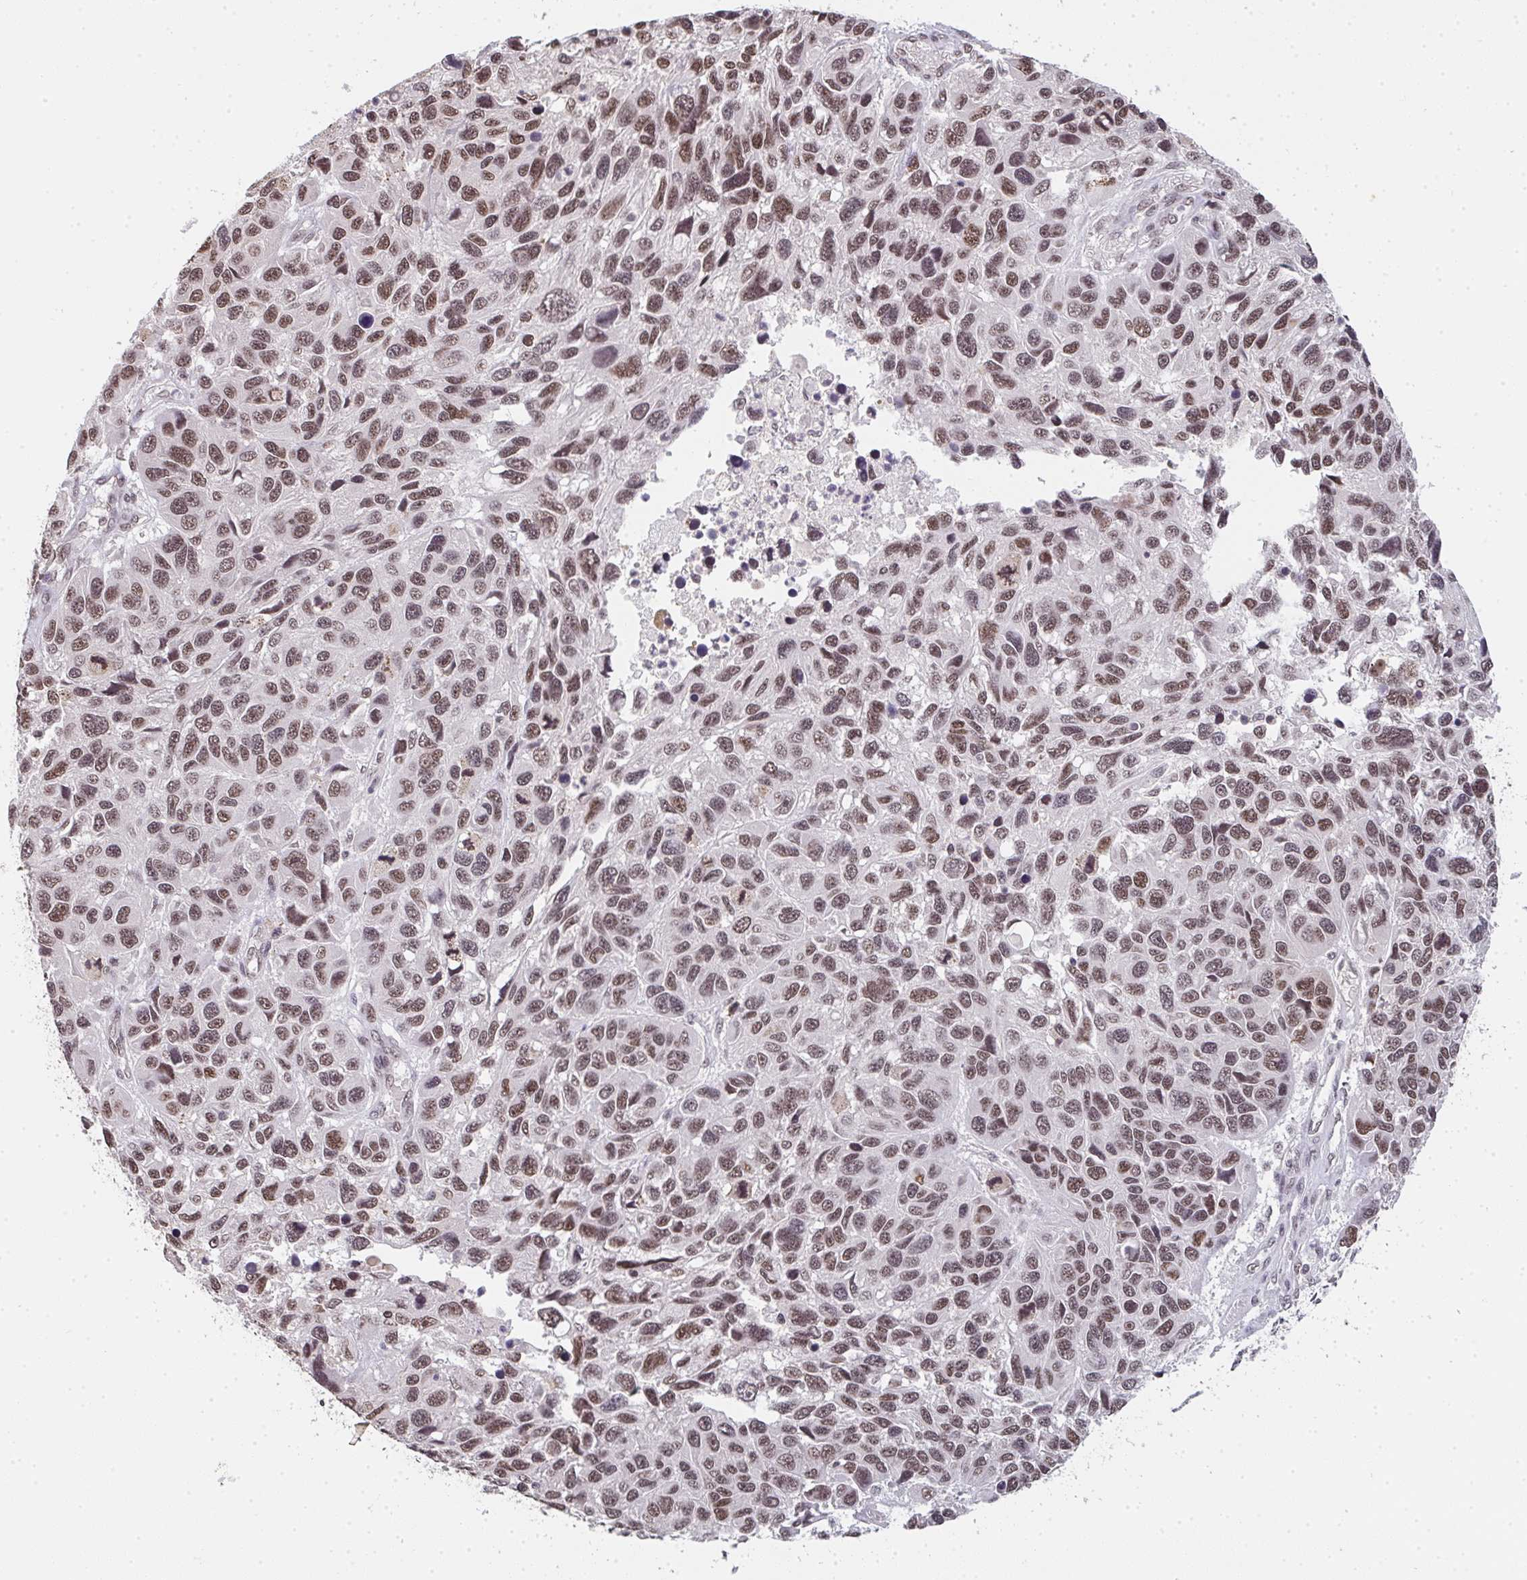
{"staining": {"intensity": "moderate", "quantity": ">75%", "location": "nuclear"}, "tissue": "melanoma", "cell_type": "Tumor cells", "image_type": "cancer", "snomed": [{"axis": "morphology", "description": "Malignant melanoma, NOS"}, {"axis": "topography", "description": "Skin"}], "caption": "IHC histopathology image of human melanoma stained for a protein (brown), which shows medium levels of moderate nuclear staining in about >75% of tumor cells.", "gene": "DKC1", "patient": {"sex": "male", "age": 53}}